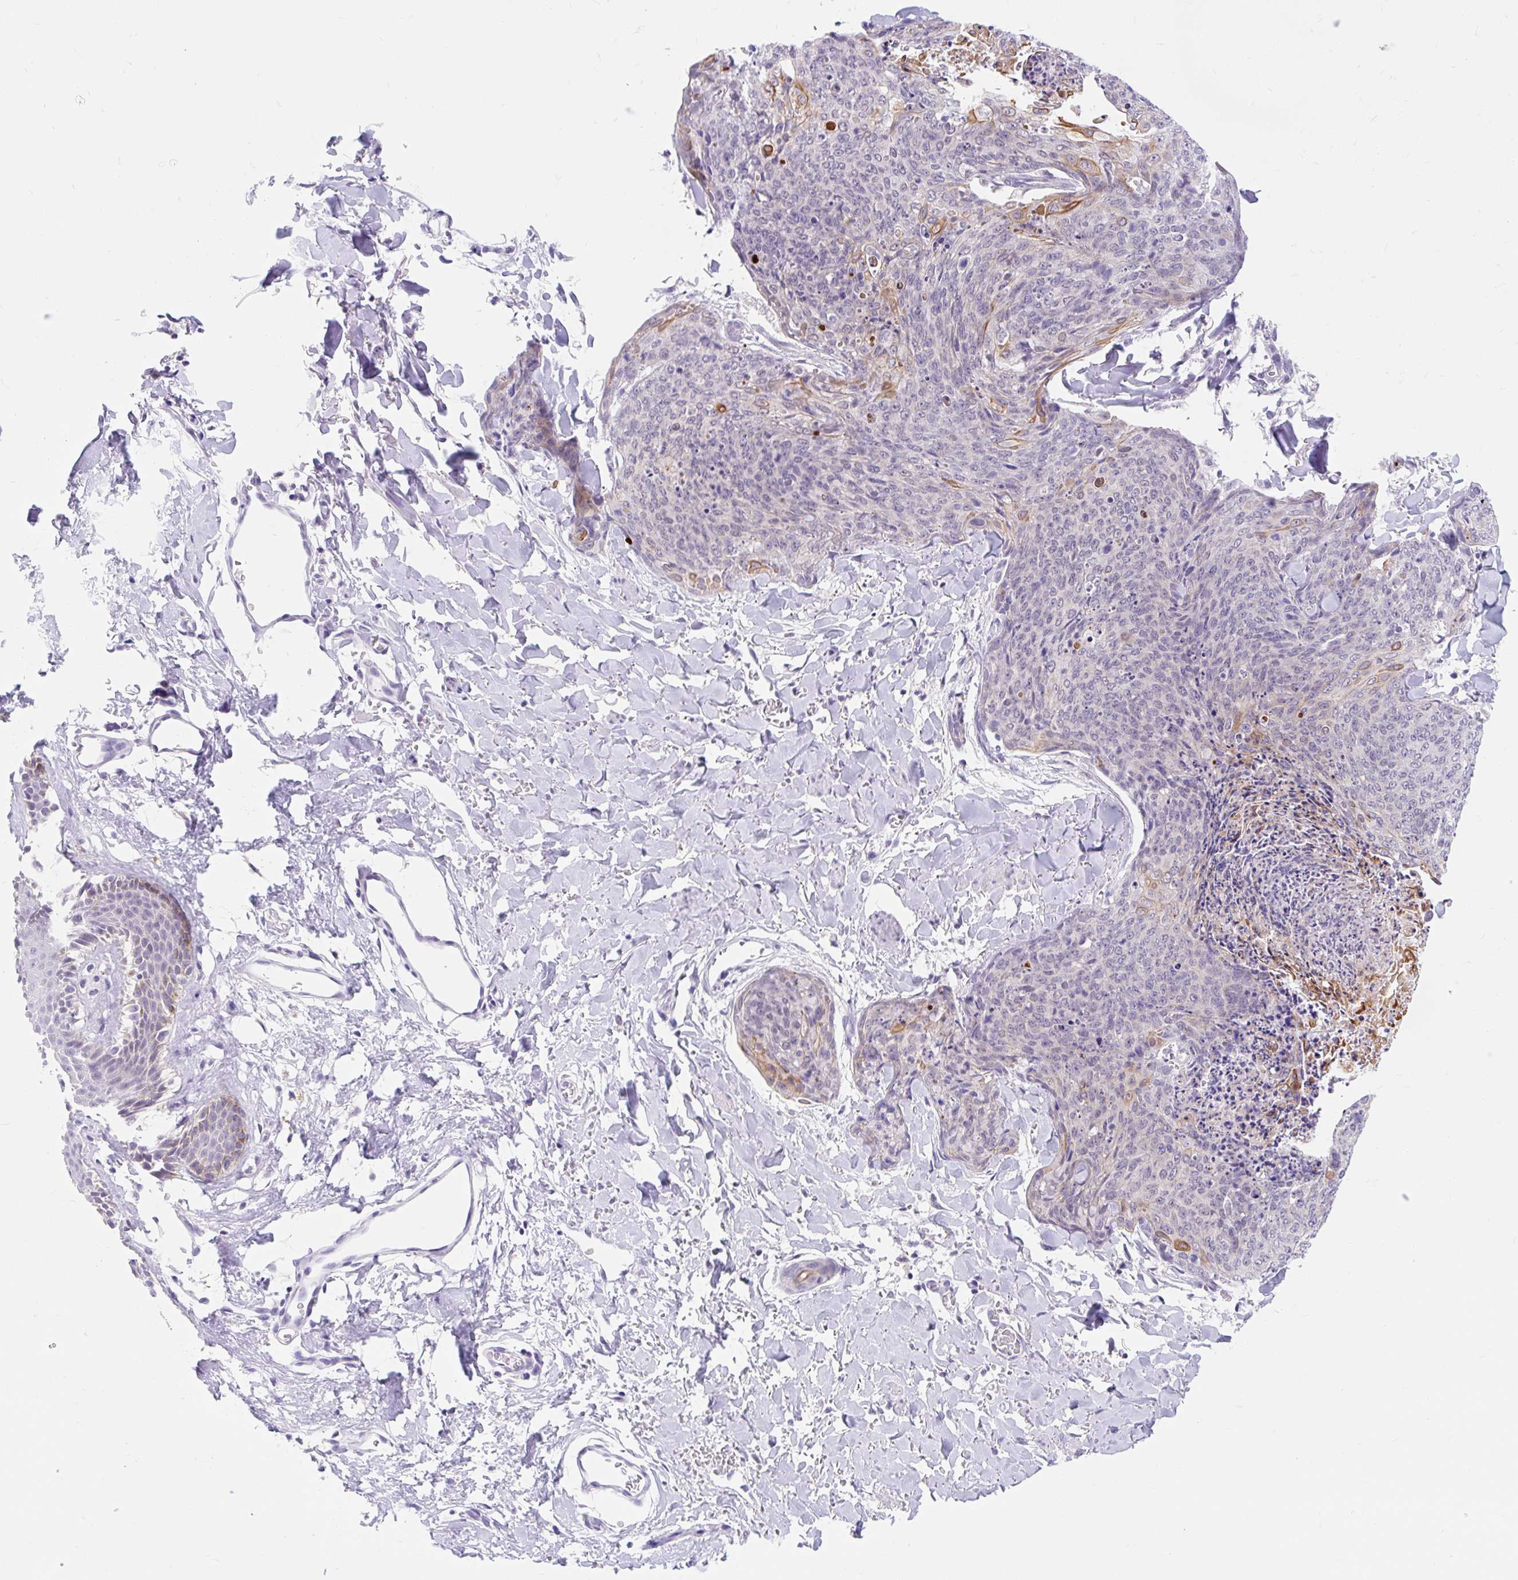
{"staining": {"intensity": "moderate", "quantity": "<25%", "location": "cytoplasmic/membranous"}, "tissue": "skin cancer", "cell_type": "Tumor cells", "image_type": "cancer", "snomed": [{"axis": "morphology", "description": "Squamous cell carcinoma, NOS"}, {"axis": "topography", "description": "Skin"}, {"axis": "topography", "description": "Vulva"}], "caption": "High-power microscopy captured an IHC histopathology image of squamous cell carcinoma (skin), revealing moderate cytoplasmic/membranous expression in about <25% of tumor cells.", "gene": "ITPK1", "patient": {"sex": "female", "age": 85}}